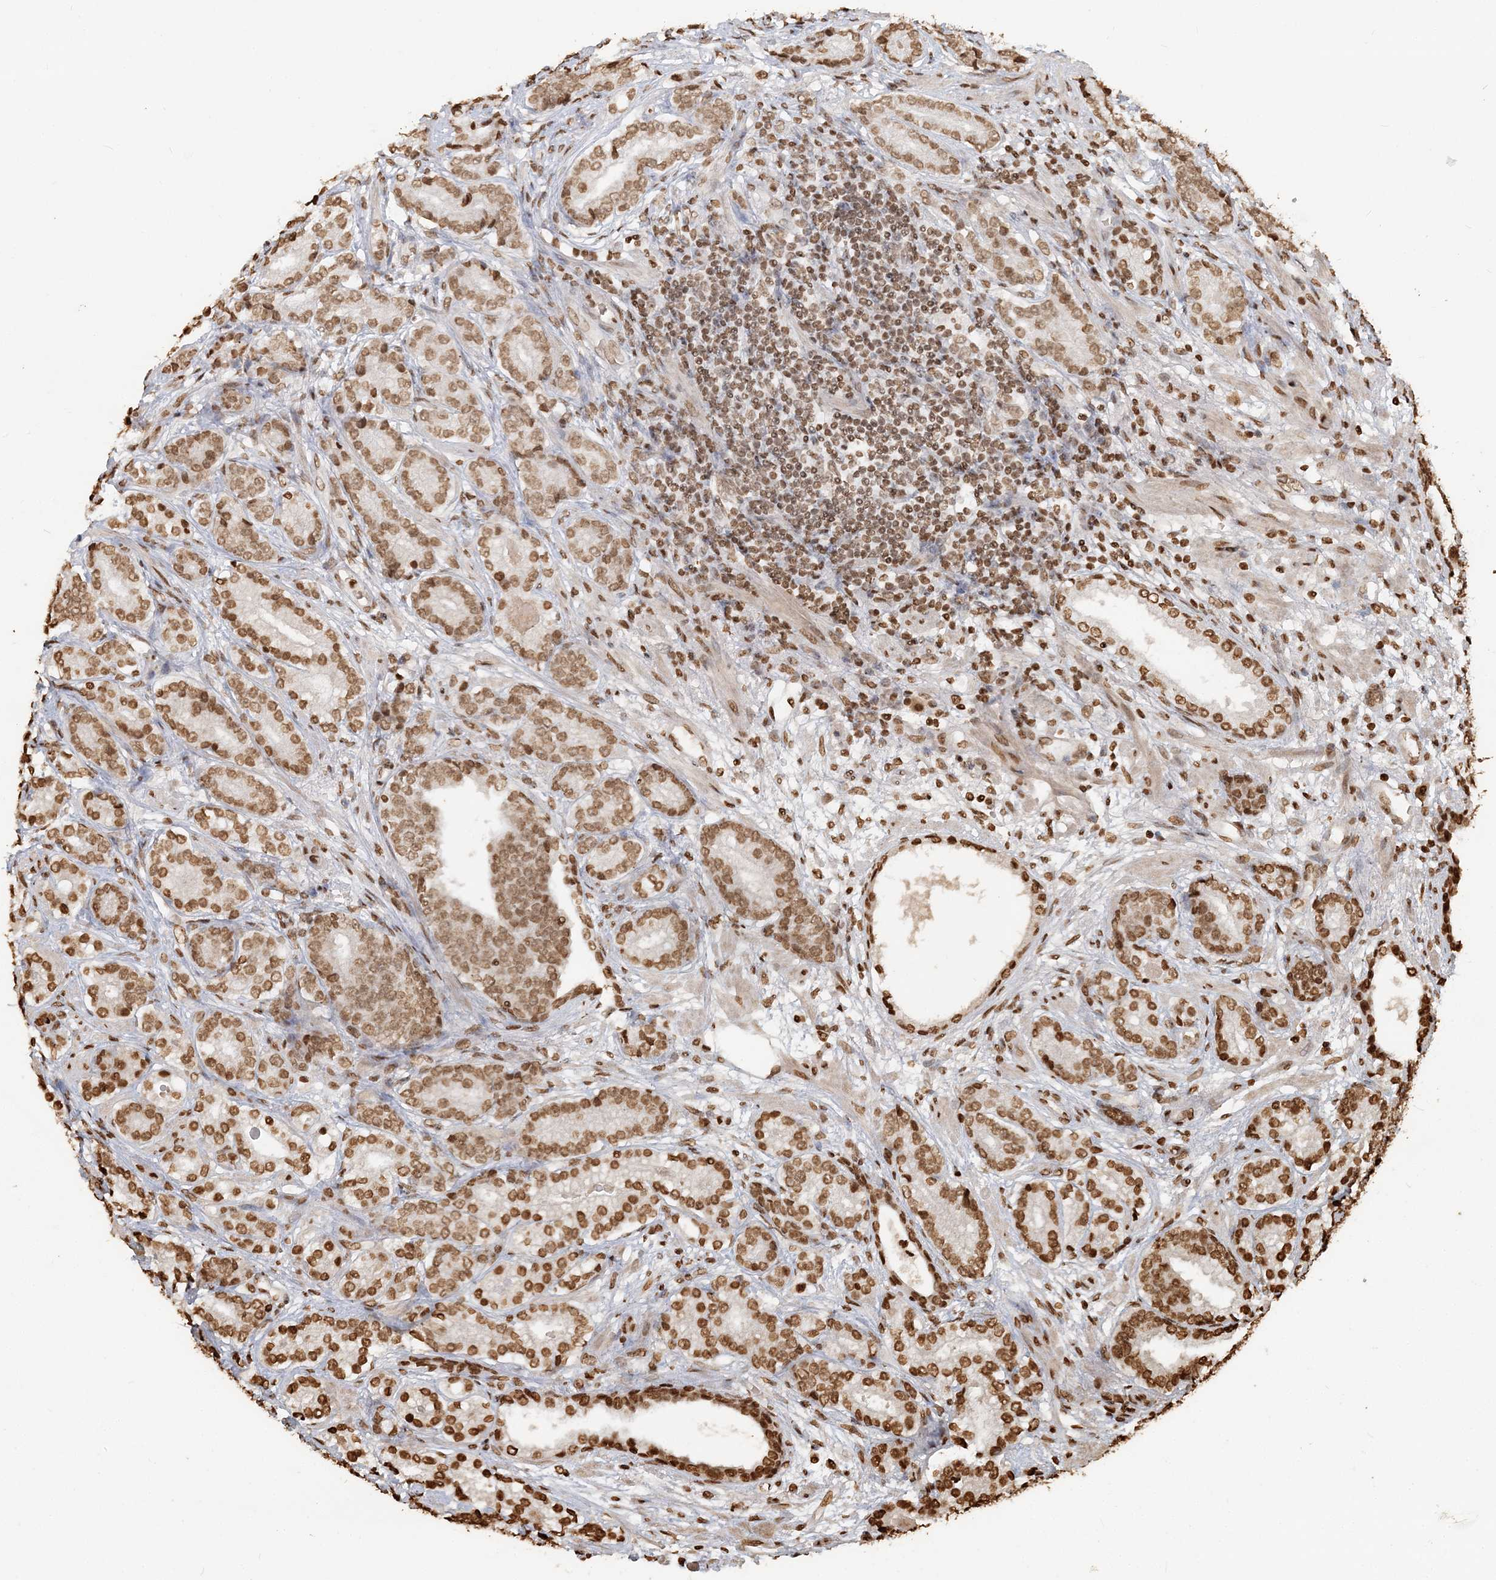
{"staining": {"intensity": "moderate", "quantity": ">75%", "location": "nuclear"}, "tissue": "prostate cancer", "cell_type": "Tumor cells", "image_type": "cancer", "snomed": [{"axis": "morphology", "description": "Adenocarcinoma, High grade"}, {"axis": "topography", "description": "Prostate"}], "caption": "This micrograph reveals prostate cancer stained with immunohistochemistry to label a protein in brown. The nuclear of tumor cells show moderate positivity for the protein. Nuclei are counter-stained blue.", "gene": "H3-3B", "patient": {"sex": "male", "age": 61}}